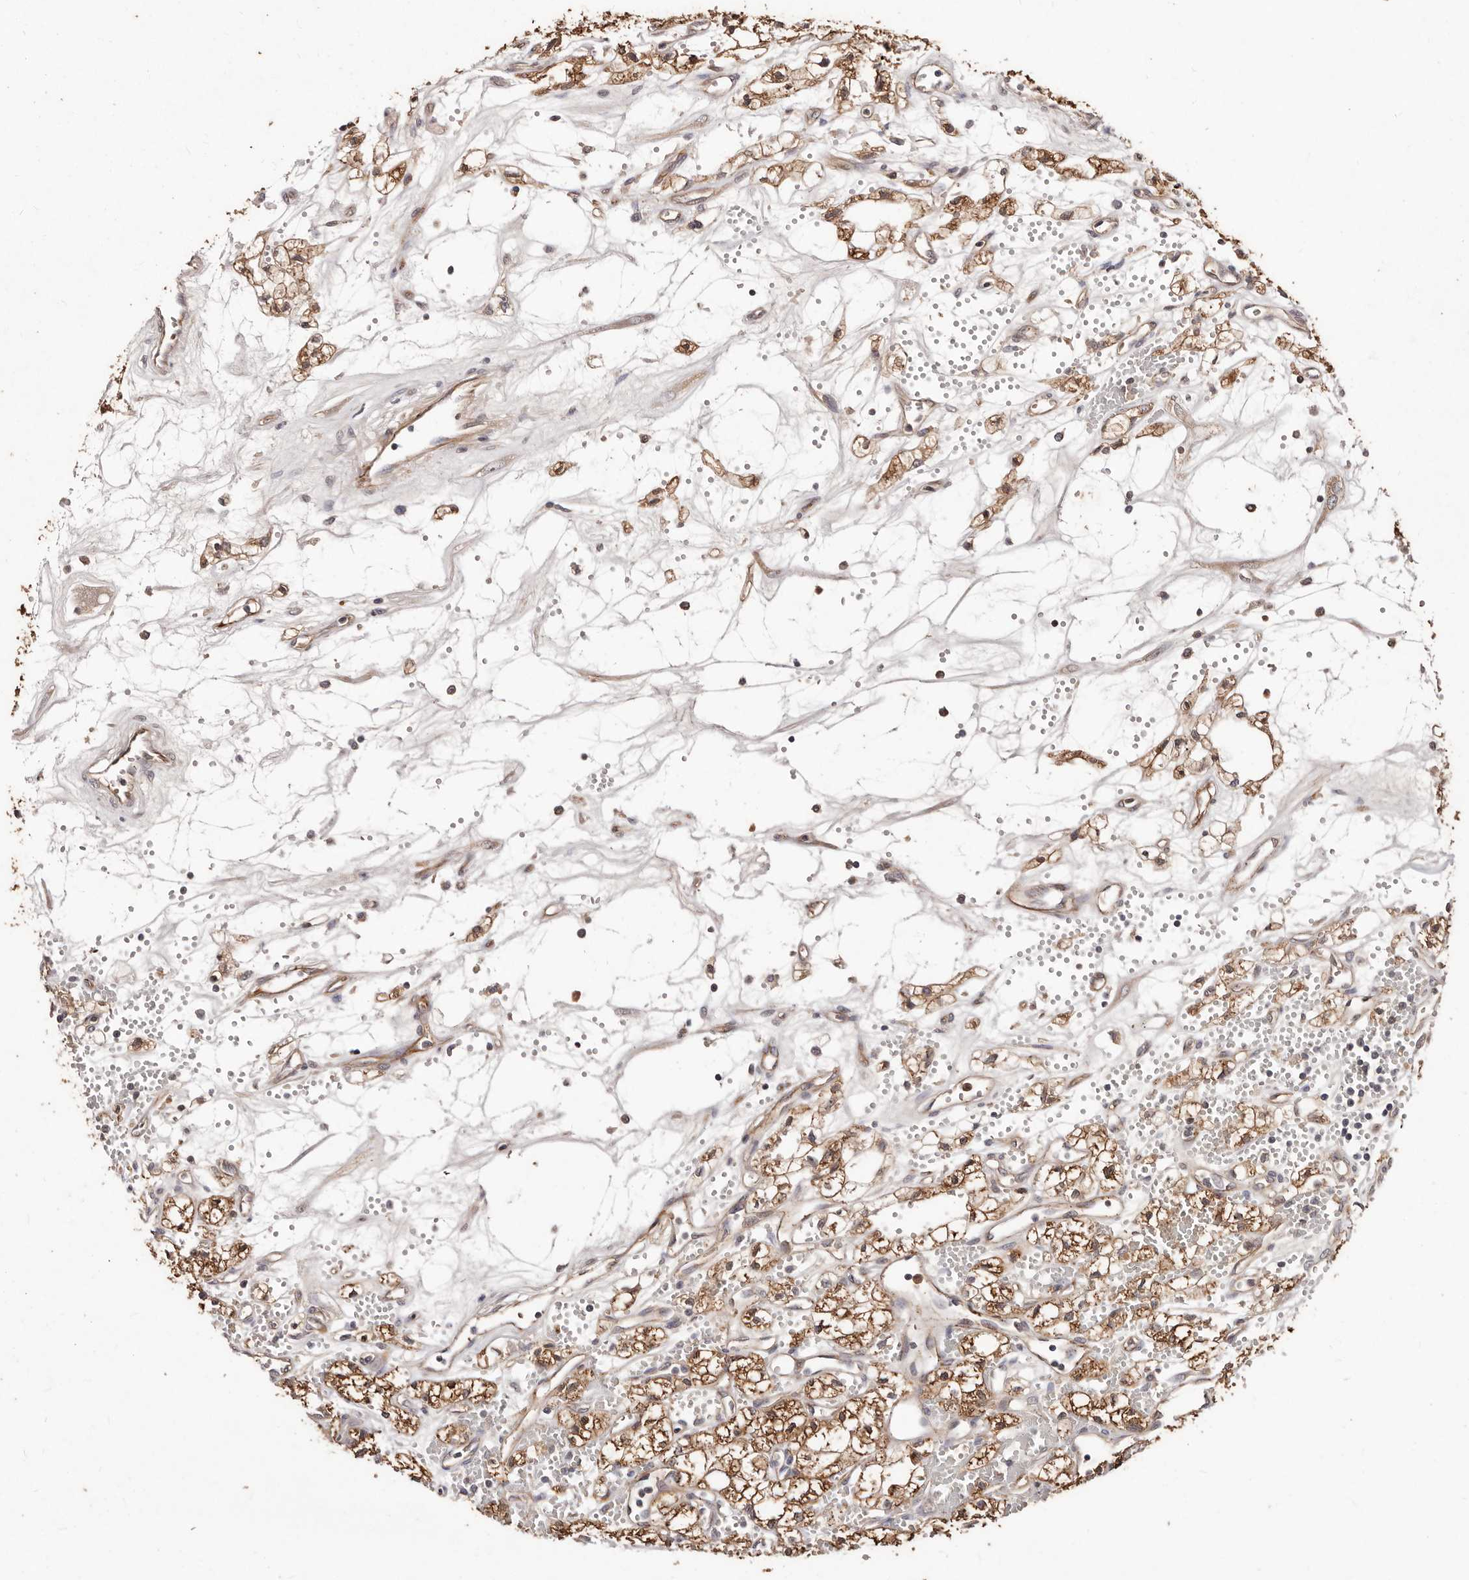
{"staining": {"intensity": "moderate", "quantity": ">75%", "location": "cytoplasmic/membranous"}, "tissue": "renal cancer", "cell_type": "Tumor cells", "image_type": "cancer", "snomed": [{"axis": "morphology", "description": "Adenocarcinoma, NOS"}, {"axis": "topography", "description": "Kidney"}], "caption": "High-power microscopy captured an IHC photomicrograph of adenocarcinoma (renal), revealing moderate cytoplasmic/membranous expression in approximately >75% of tumor cells.", "gene": "CCL14", "patient": {"sex": "male", "age": 59}}